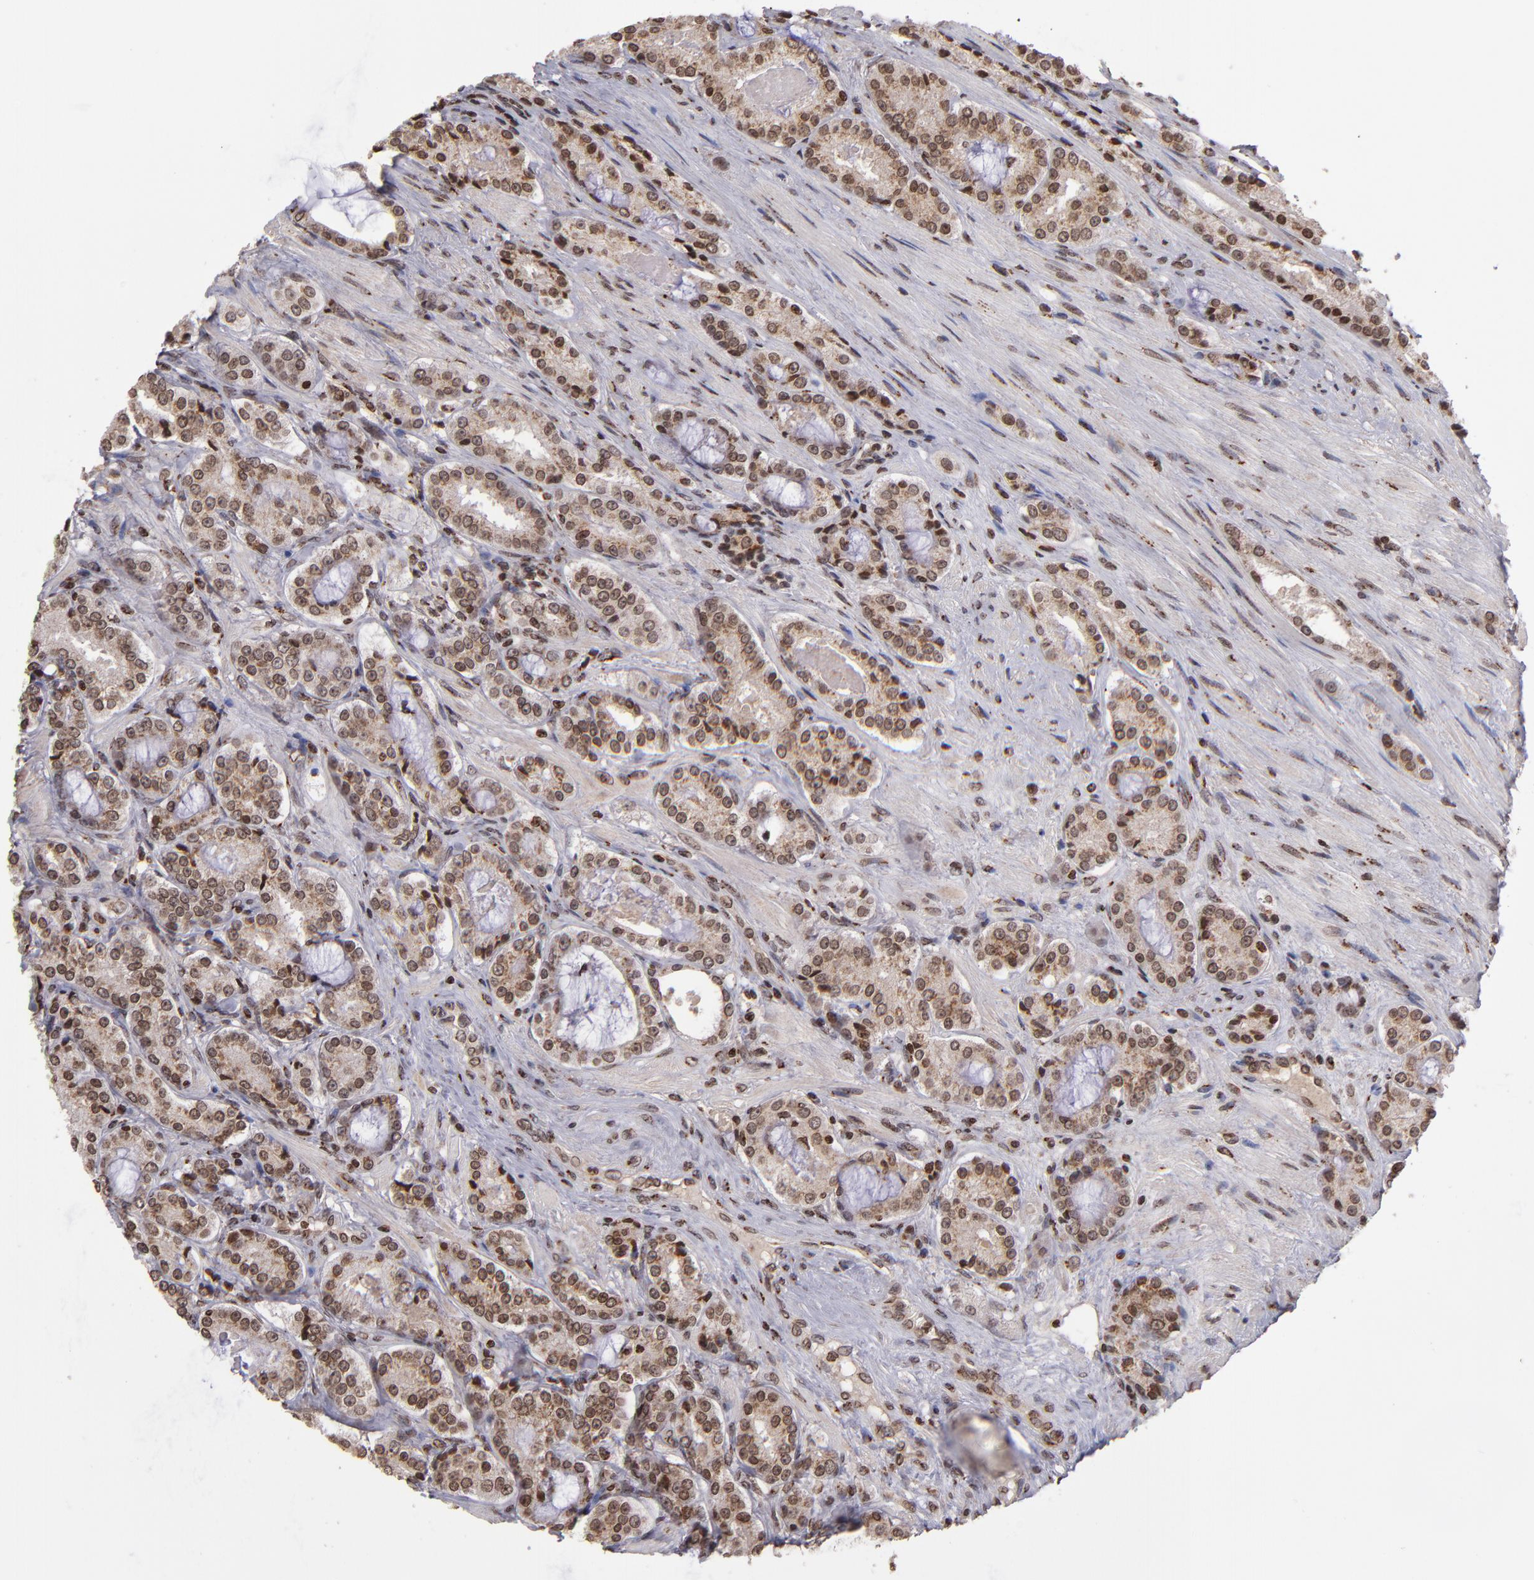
{"staining": {"intensity": "moderate", "quantity": ">75%", "location": "cytoplasmic/membranous,nuclear"}, "tissue": "prostate cancer", "cell_type": "Tumor cells", "image_type": "cancer", "snomed": [{"axis": "morphology", "description": "Adenocarcinoma, High grade"}, {"axis": "topography", "description": "Prostate"}], "caption": "Human high-grade adenocarcinoma (prostate) stained with a brown dye displays moderate cytoplasmic/membranous and nuclear positive expression in approximately >75% of tumor cells.", "gene": "CSDC2", "patient": {"sex": "male", "age": 72}}